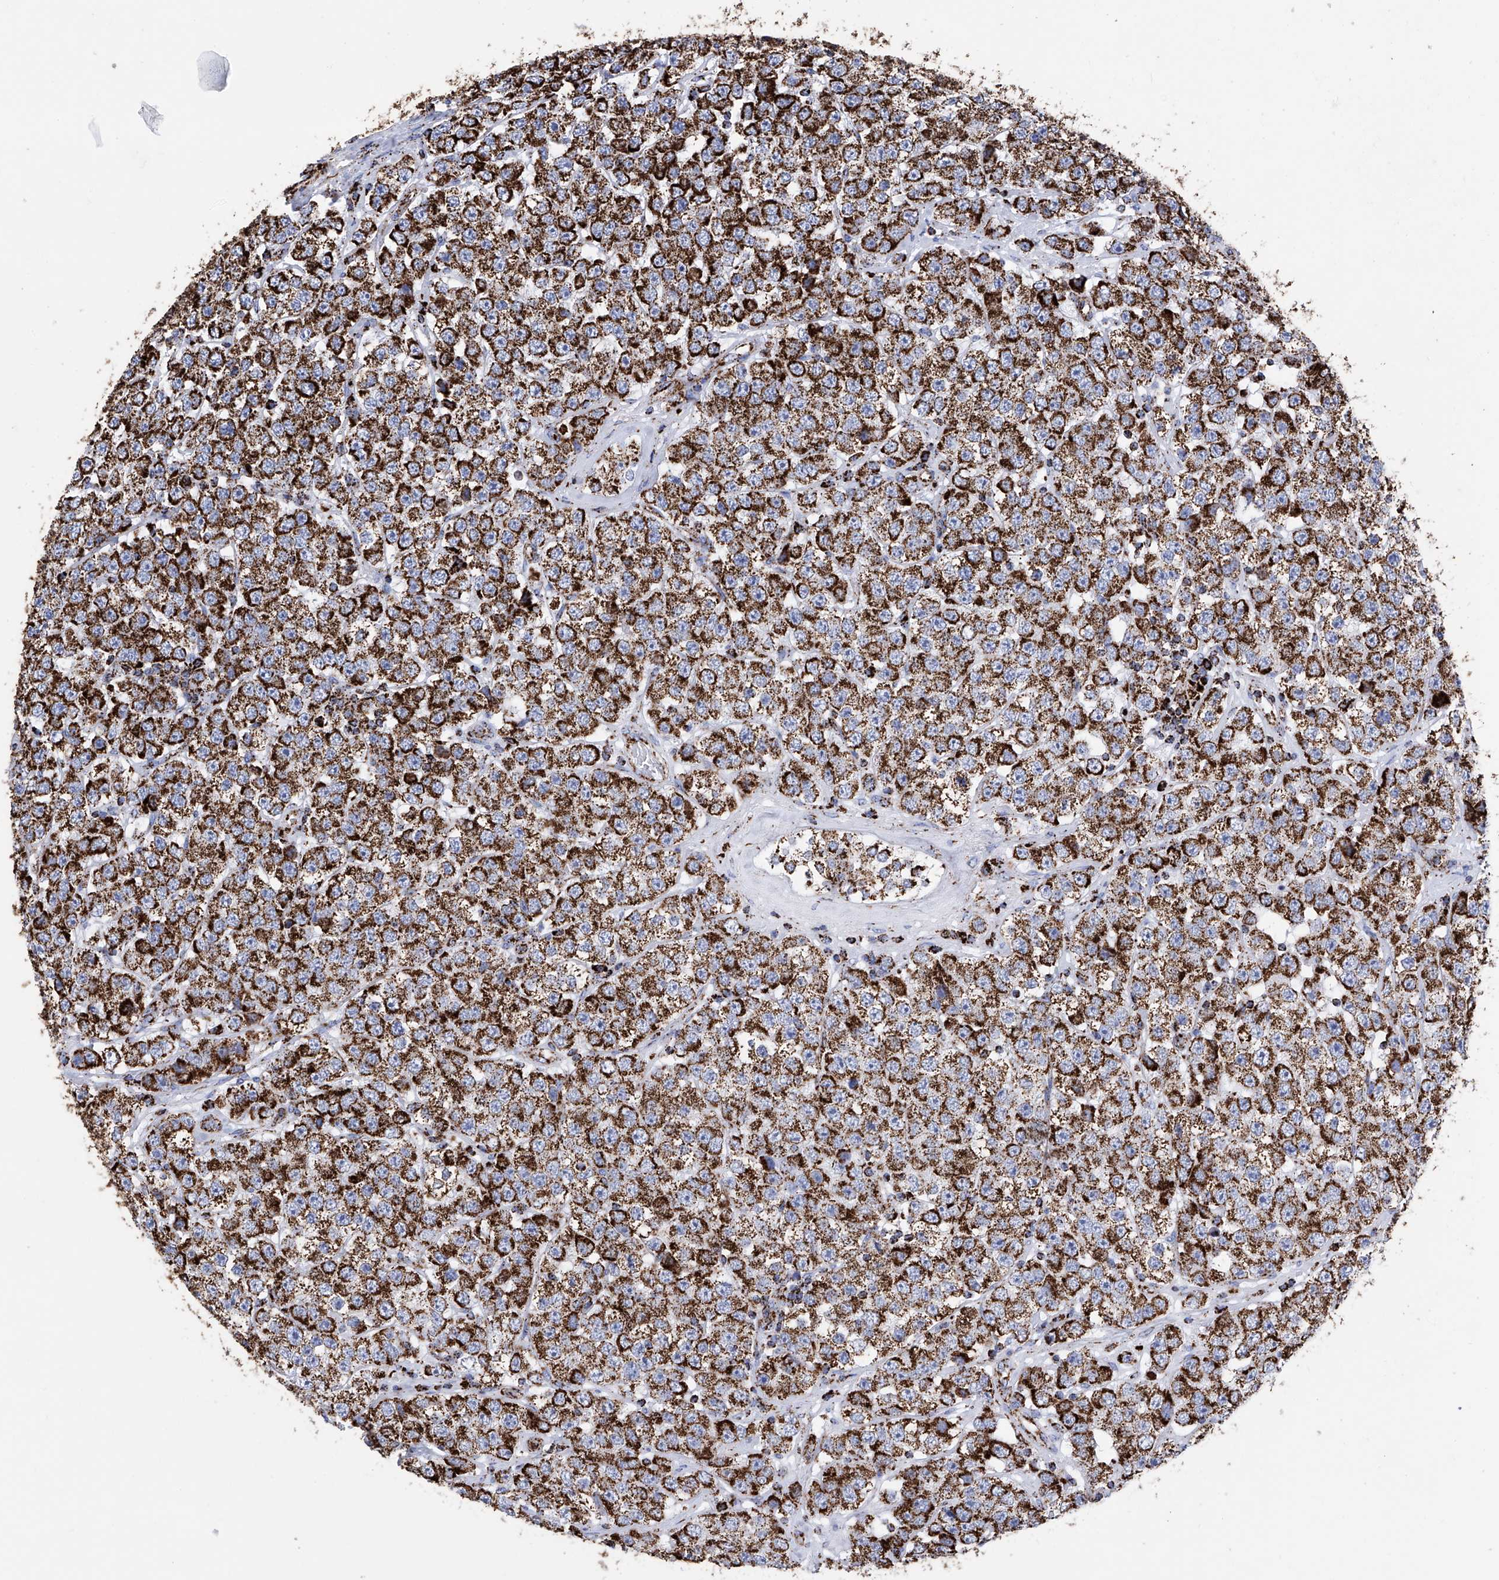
{"staining": {"intensity": "strong", "quantity": ">75%", "location": "cytoplasmic/membranous"}, "tissue": "testis cancer", "cell_type": "Tumor cells", "image_type": "cancer", "snomed": [{"axis": "morphology", "description": "Seminoma, NOS"}, {"axis": "topography", "description": "Testis"}], "caption": "There is high levels of strong cytoplasmic/membranous staining in tumor cells of testis cancer (seminoma), as demonstrated by immunohistochemical staining (brown color).", "gene": "ATP5PF", "patient": {"sex": "male", "age": 28}}